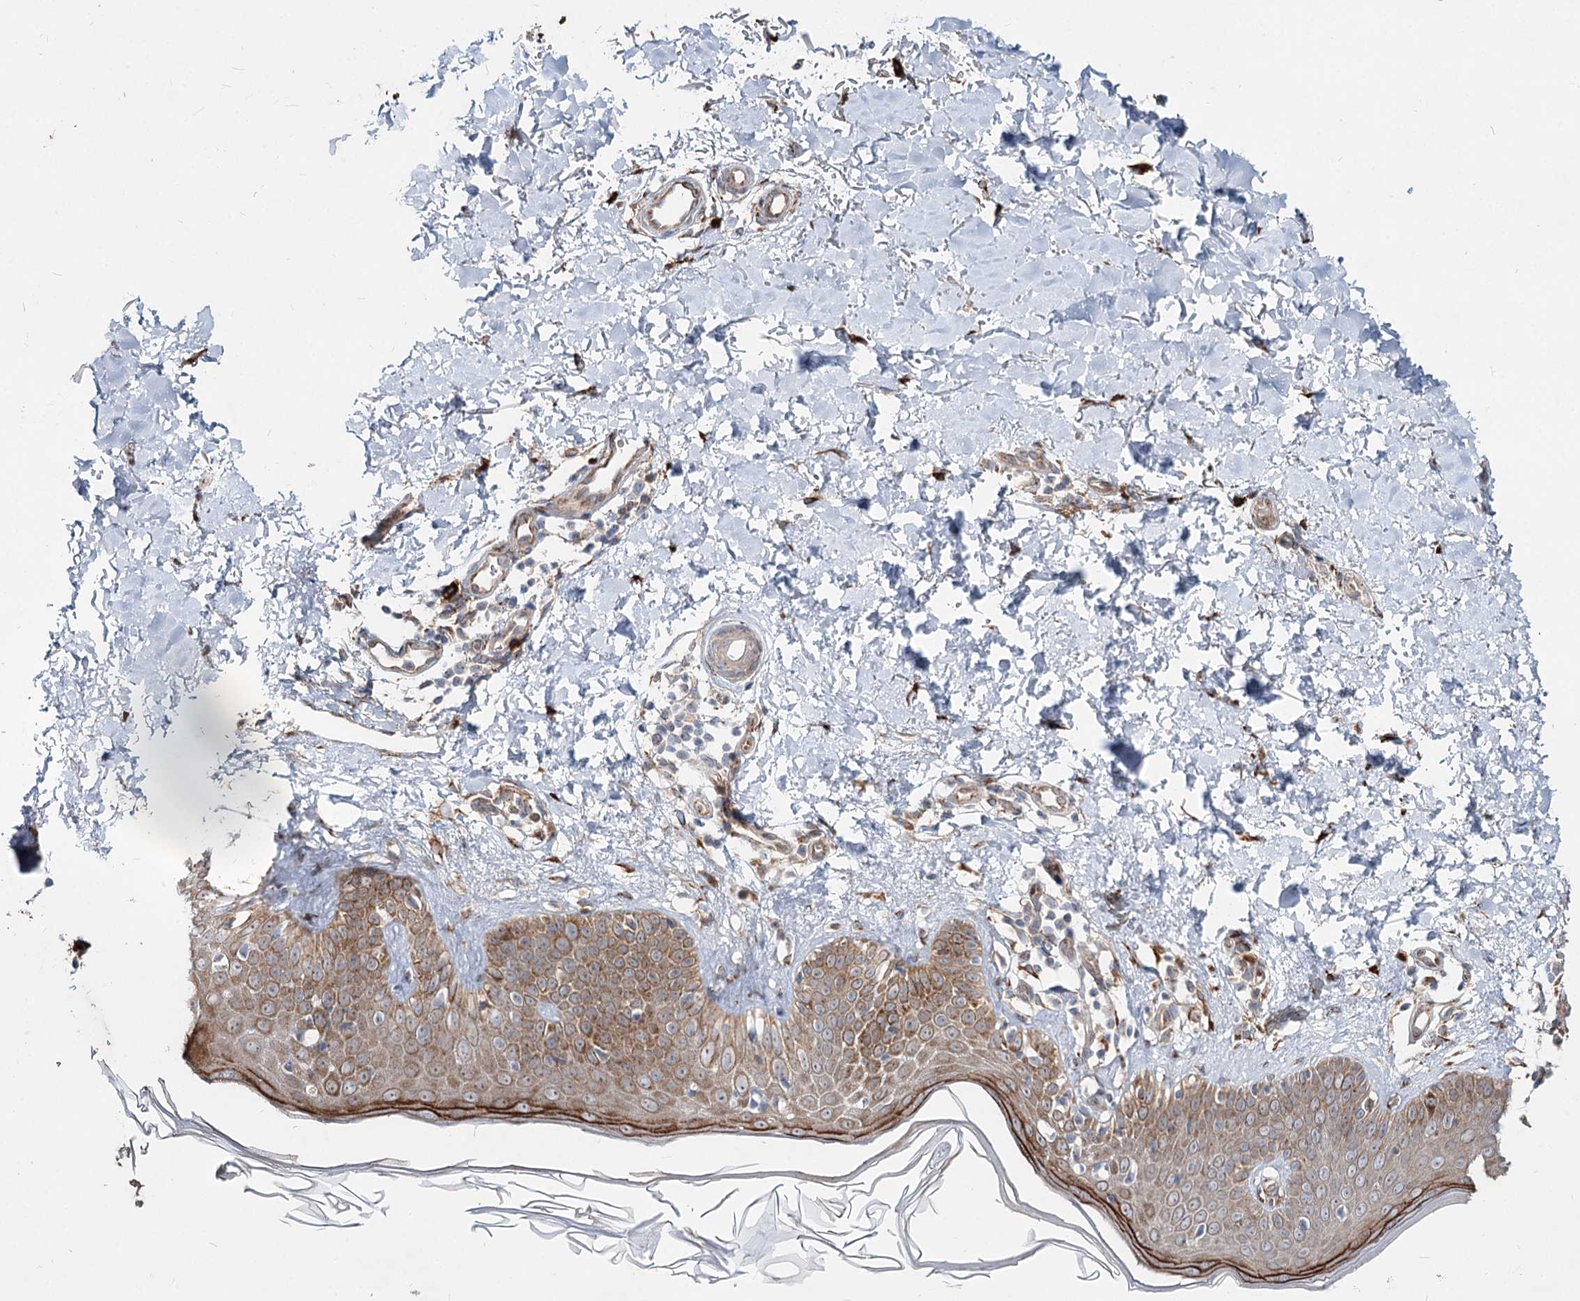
{"staining": {"intensity": "strong", "quantity": ">75%", "location": "cytoplasmic/membranous"}, "tissue": "skin", "cell_type": "Fibroblasts", "image_type": "normal", "snomed": [{"axis": "morphology", "description": "Normal tissue, NOS"}, {"axis": "topography", "description": "Skin"}], "caption": "Protein analysis of unremarkable skin shows strong cytoplasmic/membranous expression in about >75% of fibroblasts.", "gene": "SPART", "patient": {"sex": "male", "age": 52}}